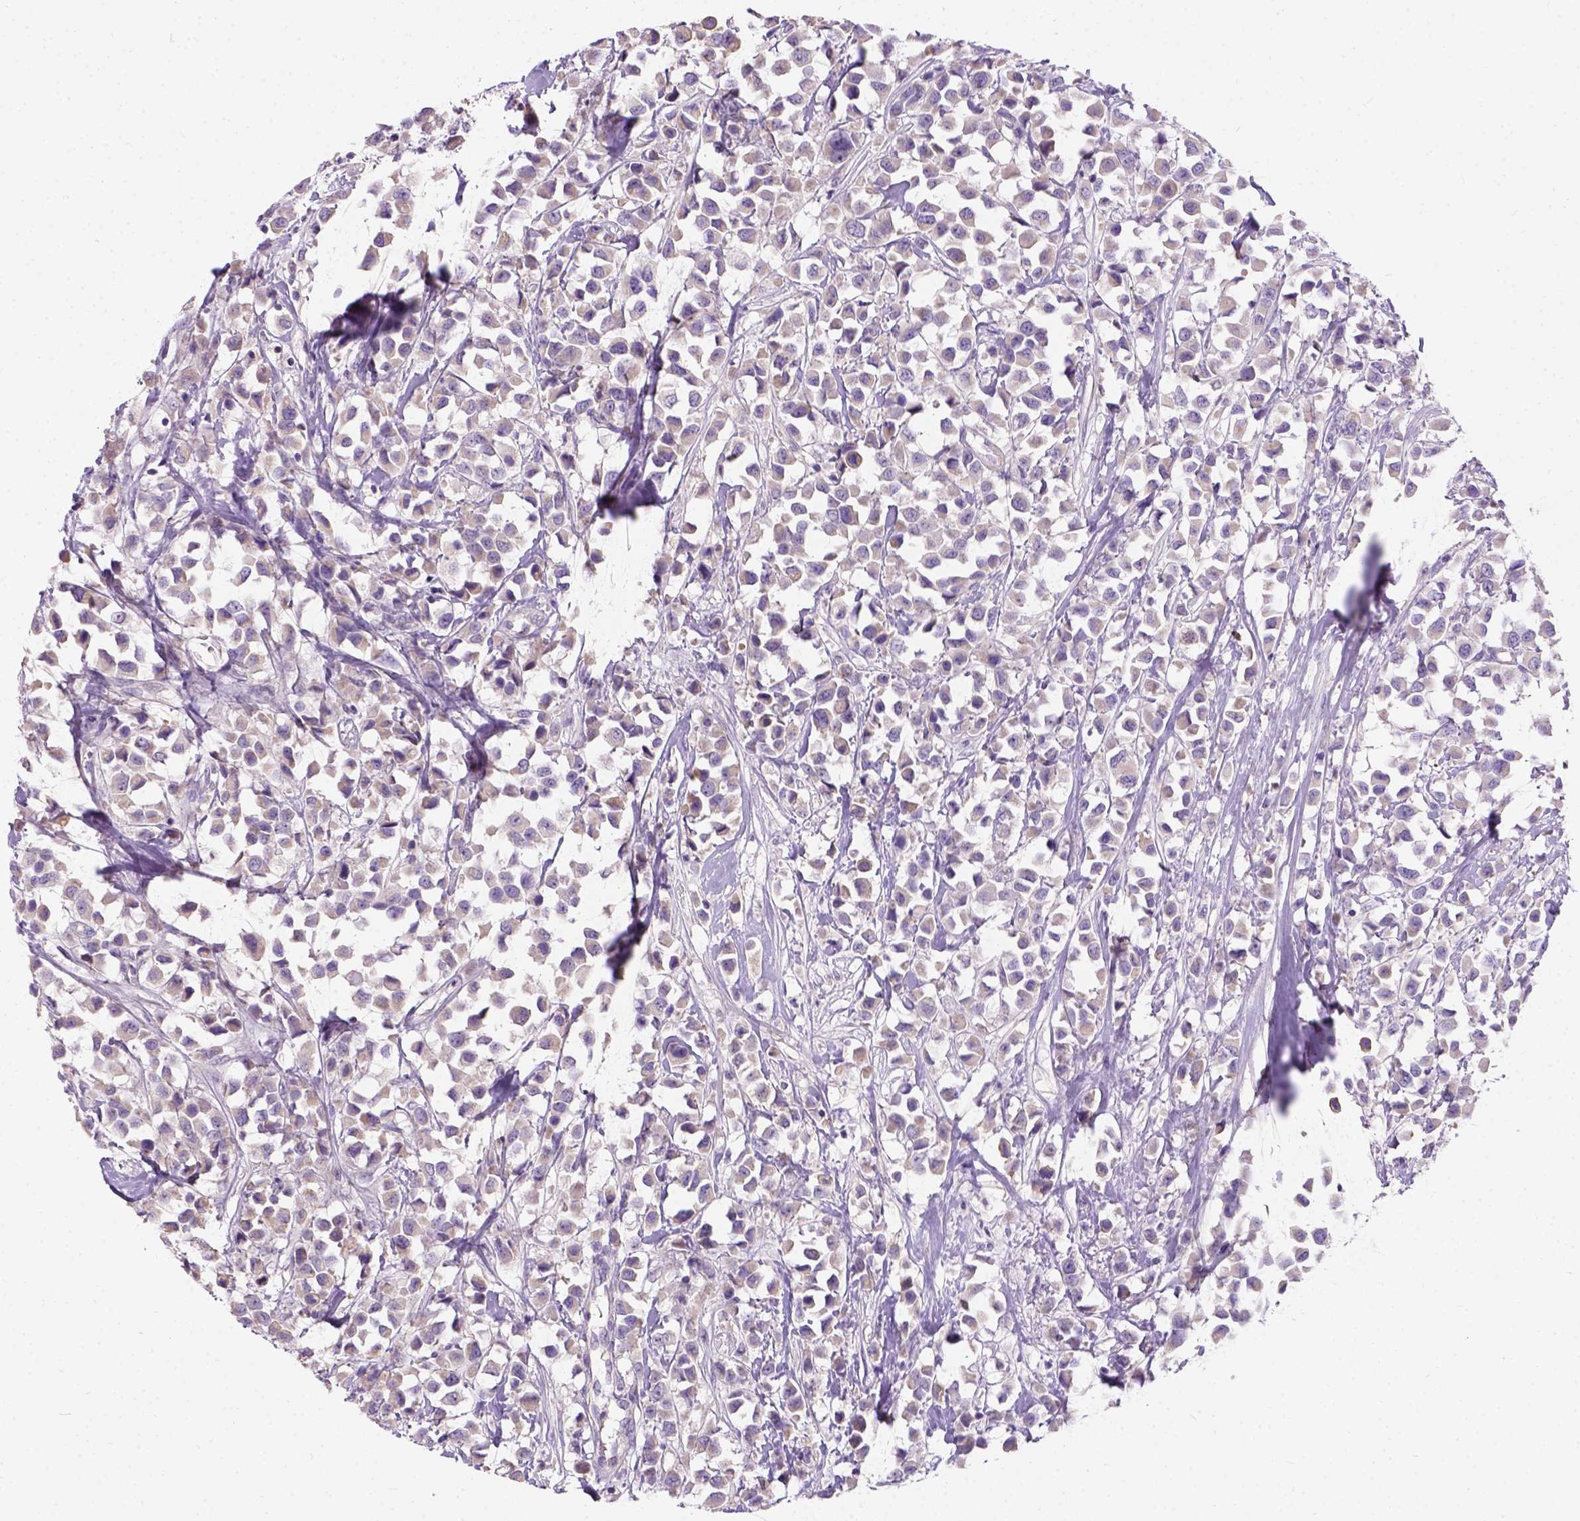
{"staining": {"intensity": "negative", "quantity": "none", "location": "none"}, "tissue": "breast cancer", "cell_type": "Tumor cells", "image_type": "cancer", "snomed": [{"axis": "morphology", "description": "Duct carcinoma"}, {"axis": "topography", "description": "Breast"}], "caption": "DAB (3,3'-diaminobenzidine) immunohistochemical staining of human breast cancer demonstrates no significant expression in tumor cells.", "gene": "C20orf144", "patient": {"sex": "female", "age": 61}}